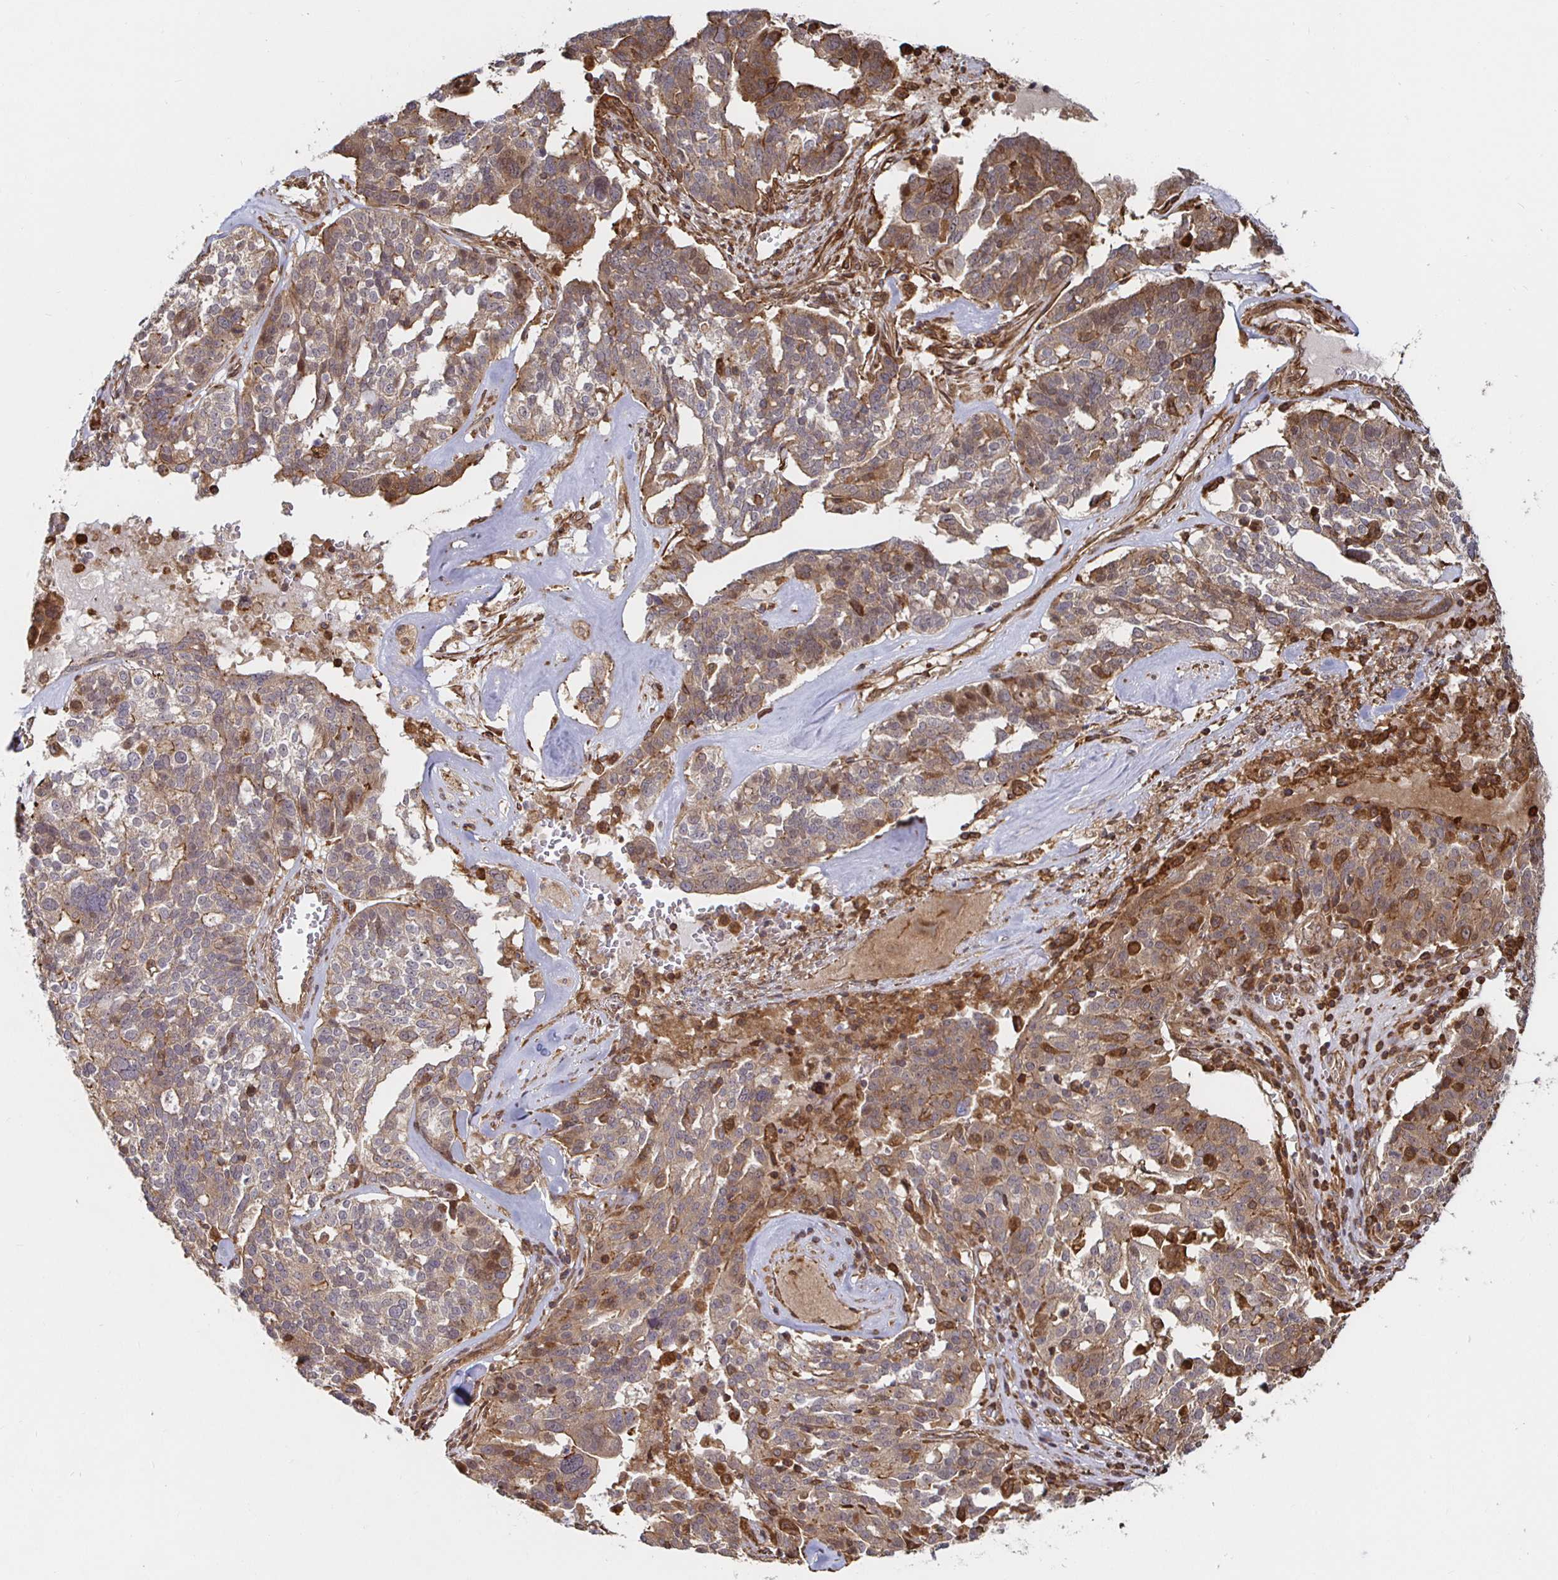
{"staining": {"intensity": "weak", "quantity": ">75%", "location": "cytoplasmic/membranous"}, "tissue": "ovarian cancer", "cell_type": "Tumor cells", "image_type": "cancer", "snomed": [{"axis": "morphology", "description": "Cystadenocarcinoma, serous, NOS"}, {"axis": "topography", "description": "Ovary"}], "caption": "This is a histology image of IHC staining of ovarian serous cystadenocarcinoma, which shows weak positivity in the cytoplasmic/membranous of tumor cells.", "gene": "STRAP", "patient": {"sex": "female", "age": 59}}